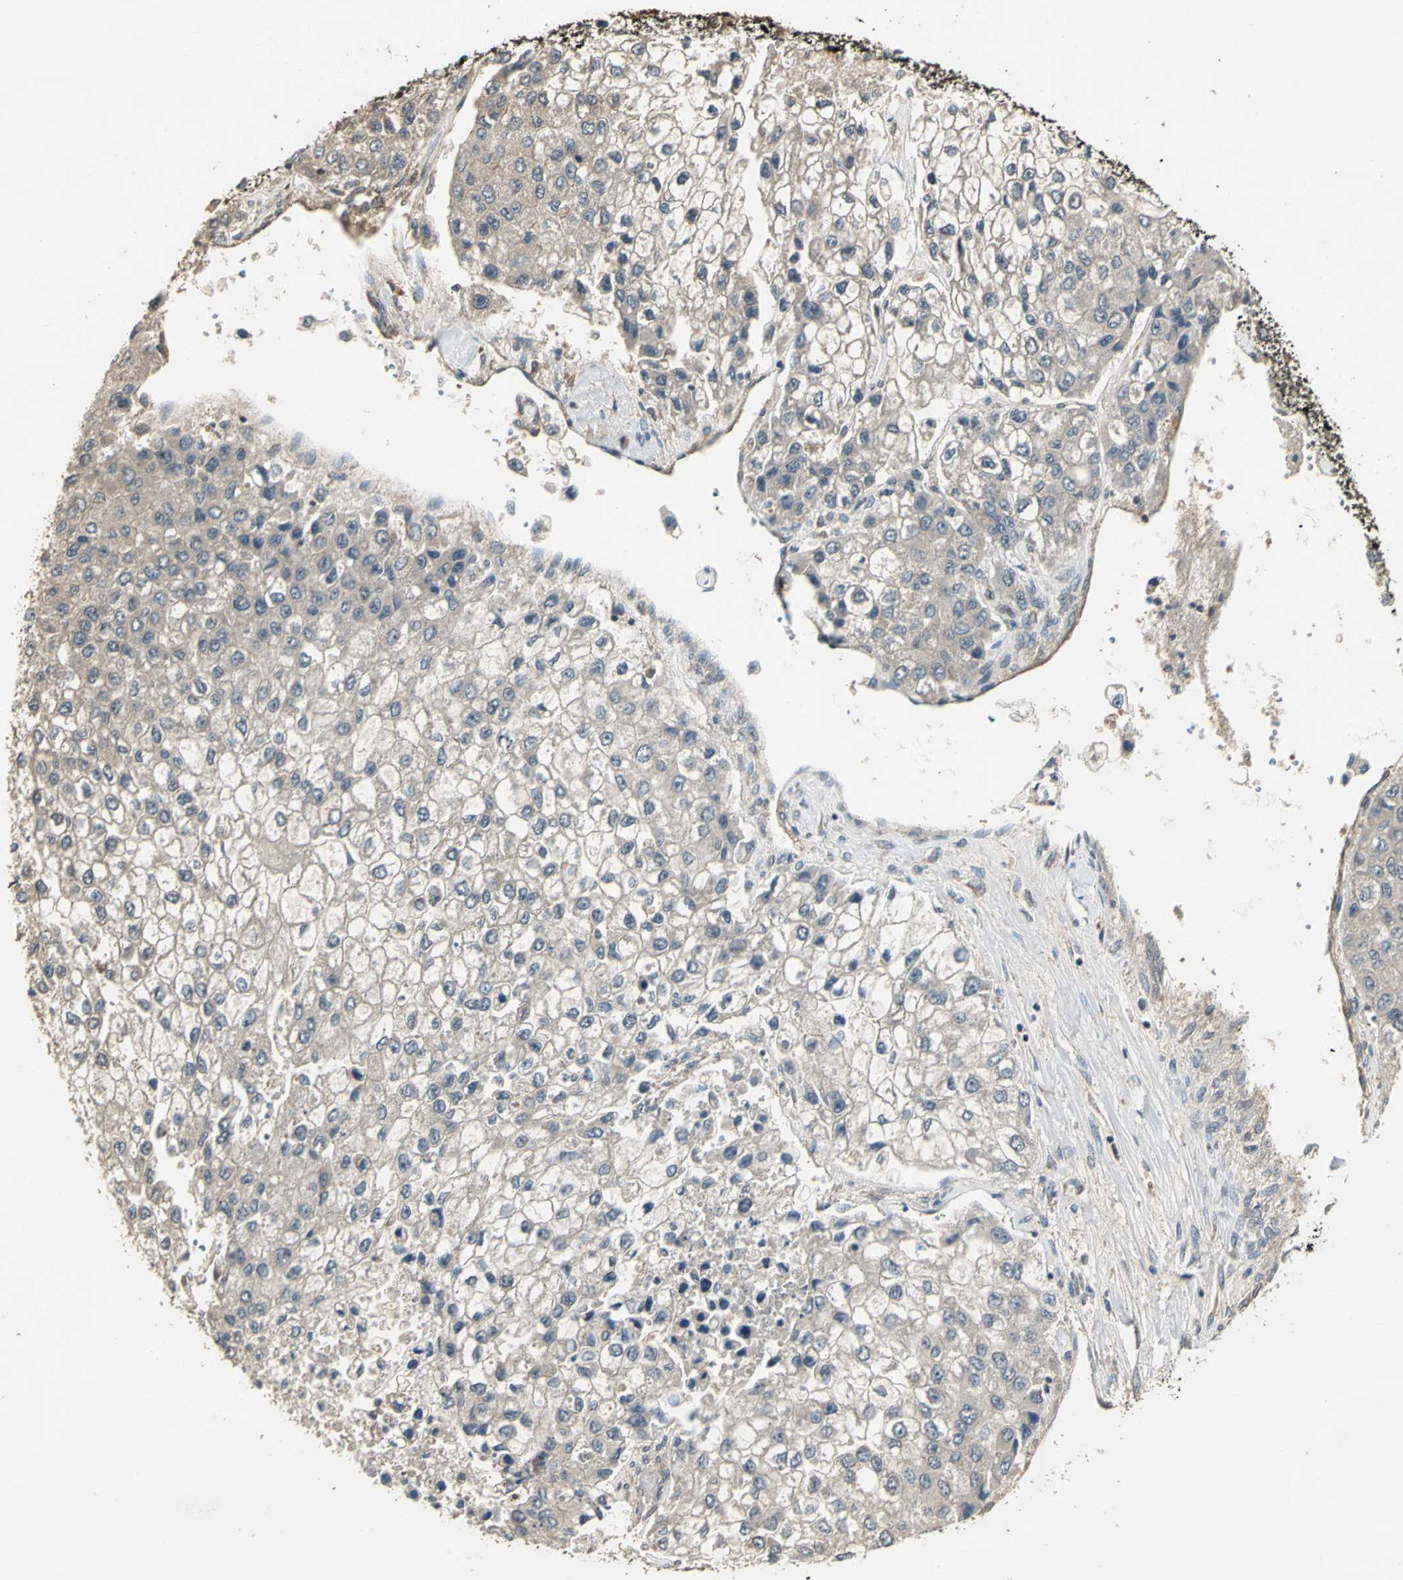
{"staining": {"intensity": "weak", "quantity": ">75%", "location": "cytoplasmic/membranous"}, "tissue": "liver cancer", "cell_type": "Tumor cells", "image_type": "cancer", "snomed": [{"axis": "morphology", "description": "Carcinoma, Hepatocellular, NOS"}, {"axis": "topography", "description": "Liver"}], "caption": "Immunohistochemical staining of liver hepatocellular carcinoma reveals low levels of weak cytoplasmic/membranous protein expression in approximately >75% of tumor cells.", "gene": "PARK7", "patient": {"sex": "female", "age": 66}}